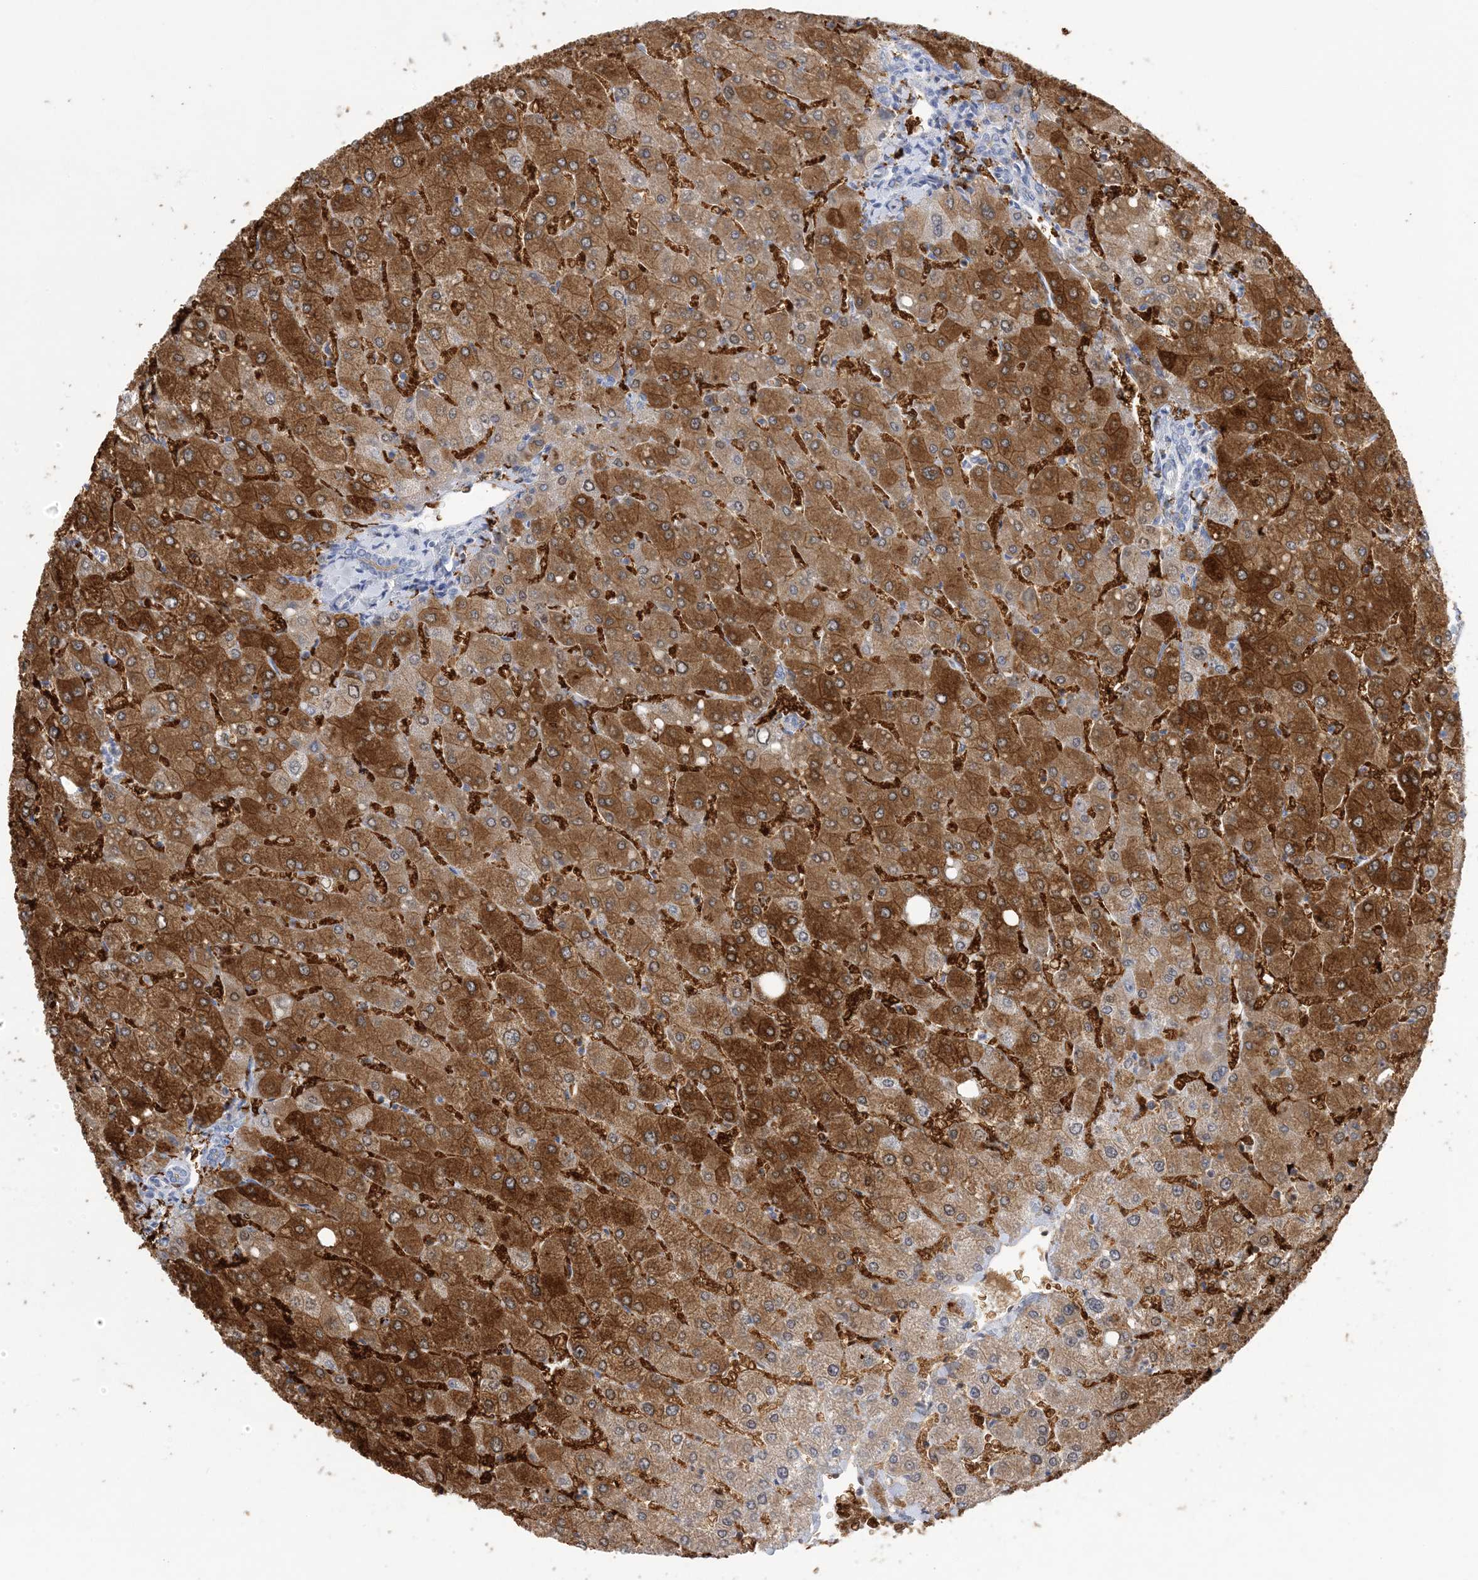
{"staining": {"intensity": "weak", "quantity": "<25%", "location": "cytoplasmic/membranous"}, "tissue": "liver", "cell_type": "Cholangiocytes", "image_type": "normal", "snomed": [{"axis": "morphology", "description": "Normal tissue, NOS"}, {"axis": "topography", "description": "Liver"}], "caption": "Liver stained for a protein using immunohistochemistry (IHC) reveals no expression cholangiocytes.", "gene": "SH3YL1", "patient": {"sex": "male", "age": 55}}